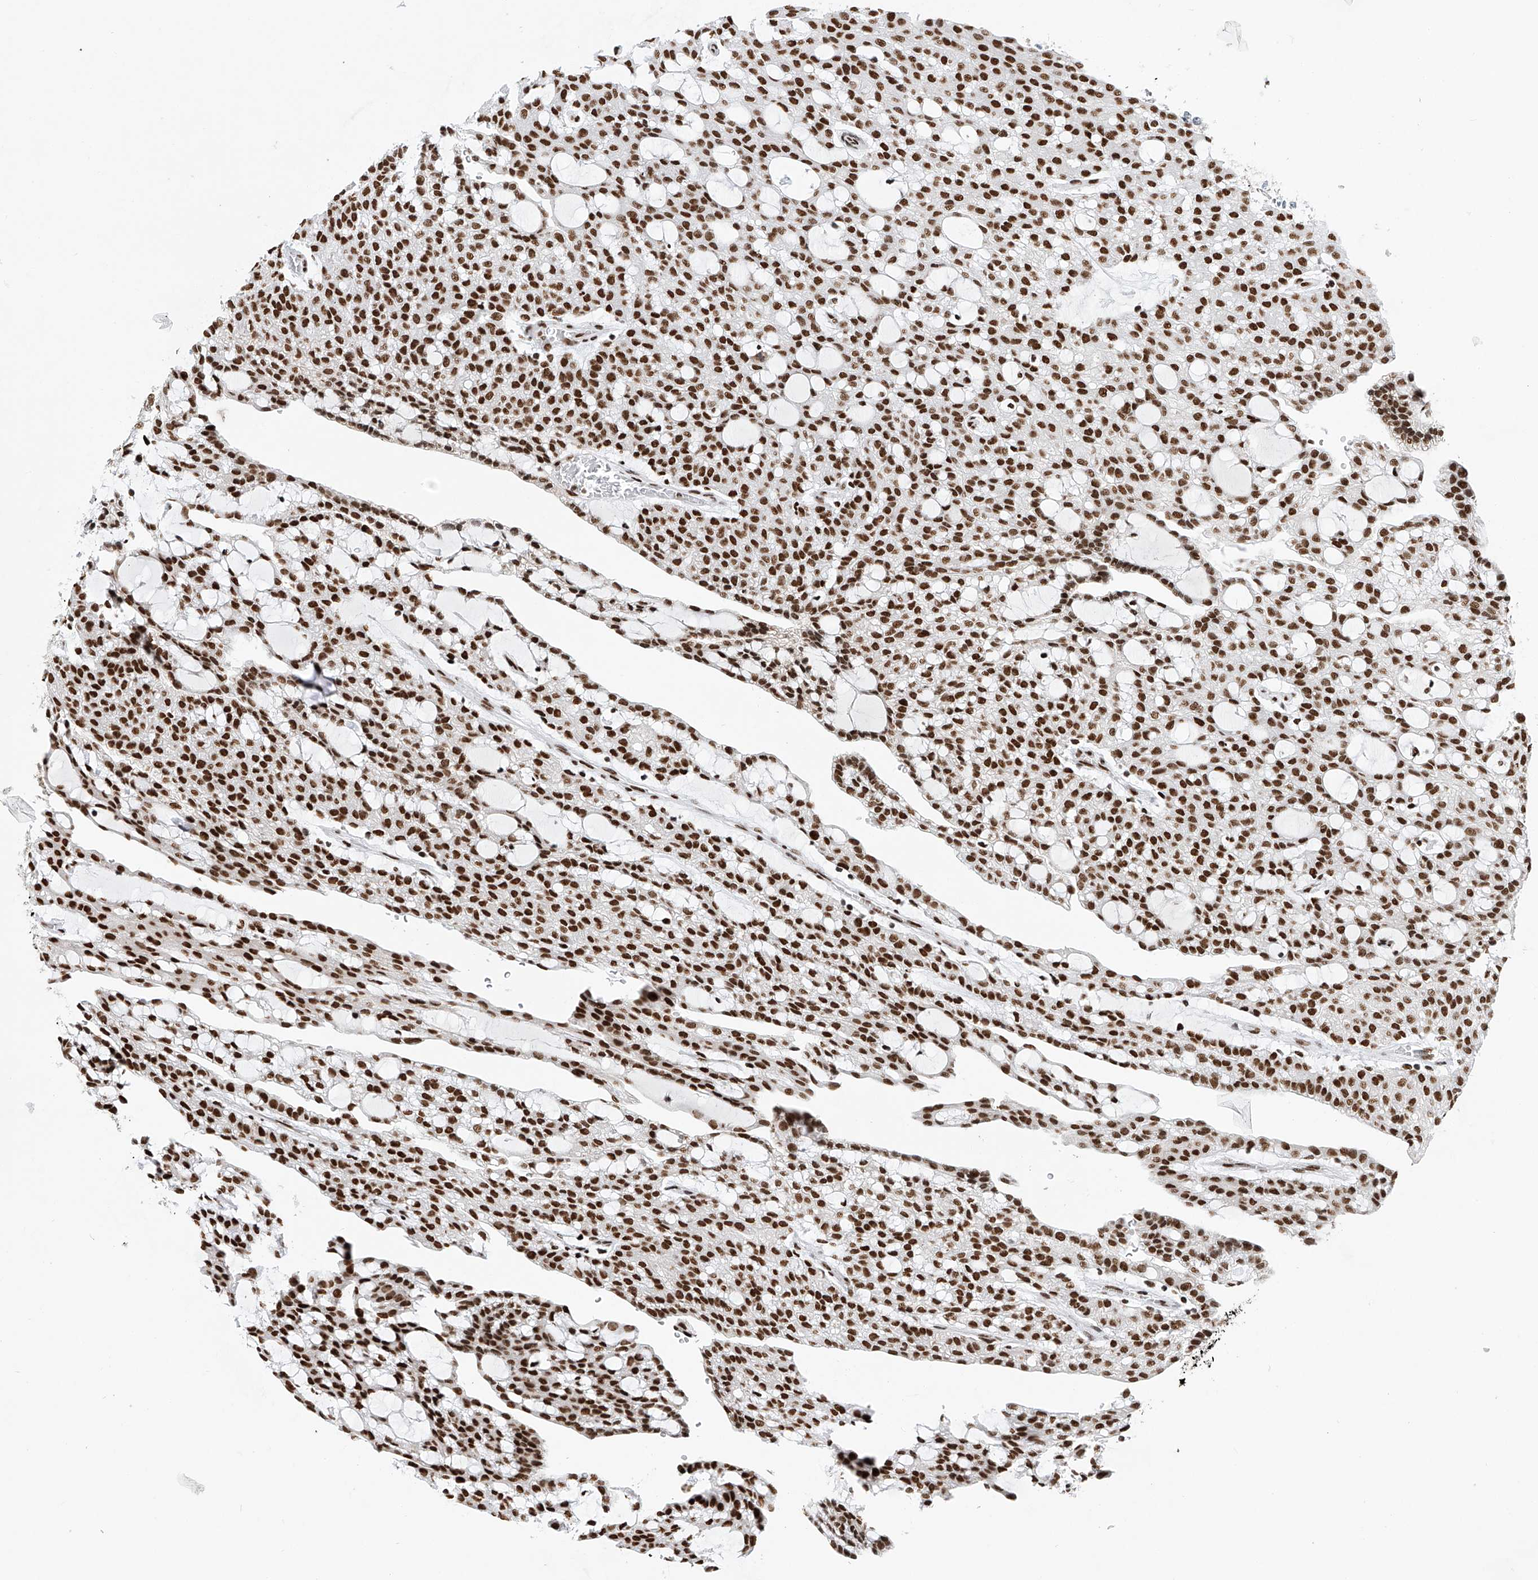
{"staining": {"intensity": "strong", "quantity": ">75%", "location": "nuclear"}, "tissue": "renal cancer", "cell_type": "Tumor cells", "image_type": "cancer", "snomed": [{"axis": "morphology", "description": "Adenocarcinoma, NOS"}, {"axis": "topography", "description": "Kidney"}], "caption": "Immunohistochemistry micrograph of neoplastic tissue: human renal cancer (adenocarcinoma) stained using immunohistochemistry (IHC) exhibits high levels of strong protein expression localized specifically in the nuclear of tumor cells, appearing as a nuclear brown color.", "gene": "SRSF6", "patient": {"sex": "male", "age": 63}}